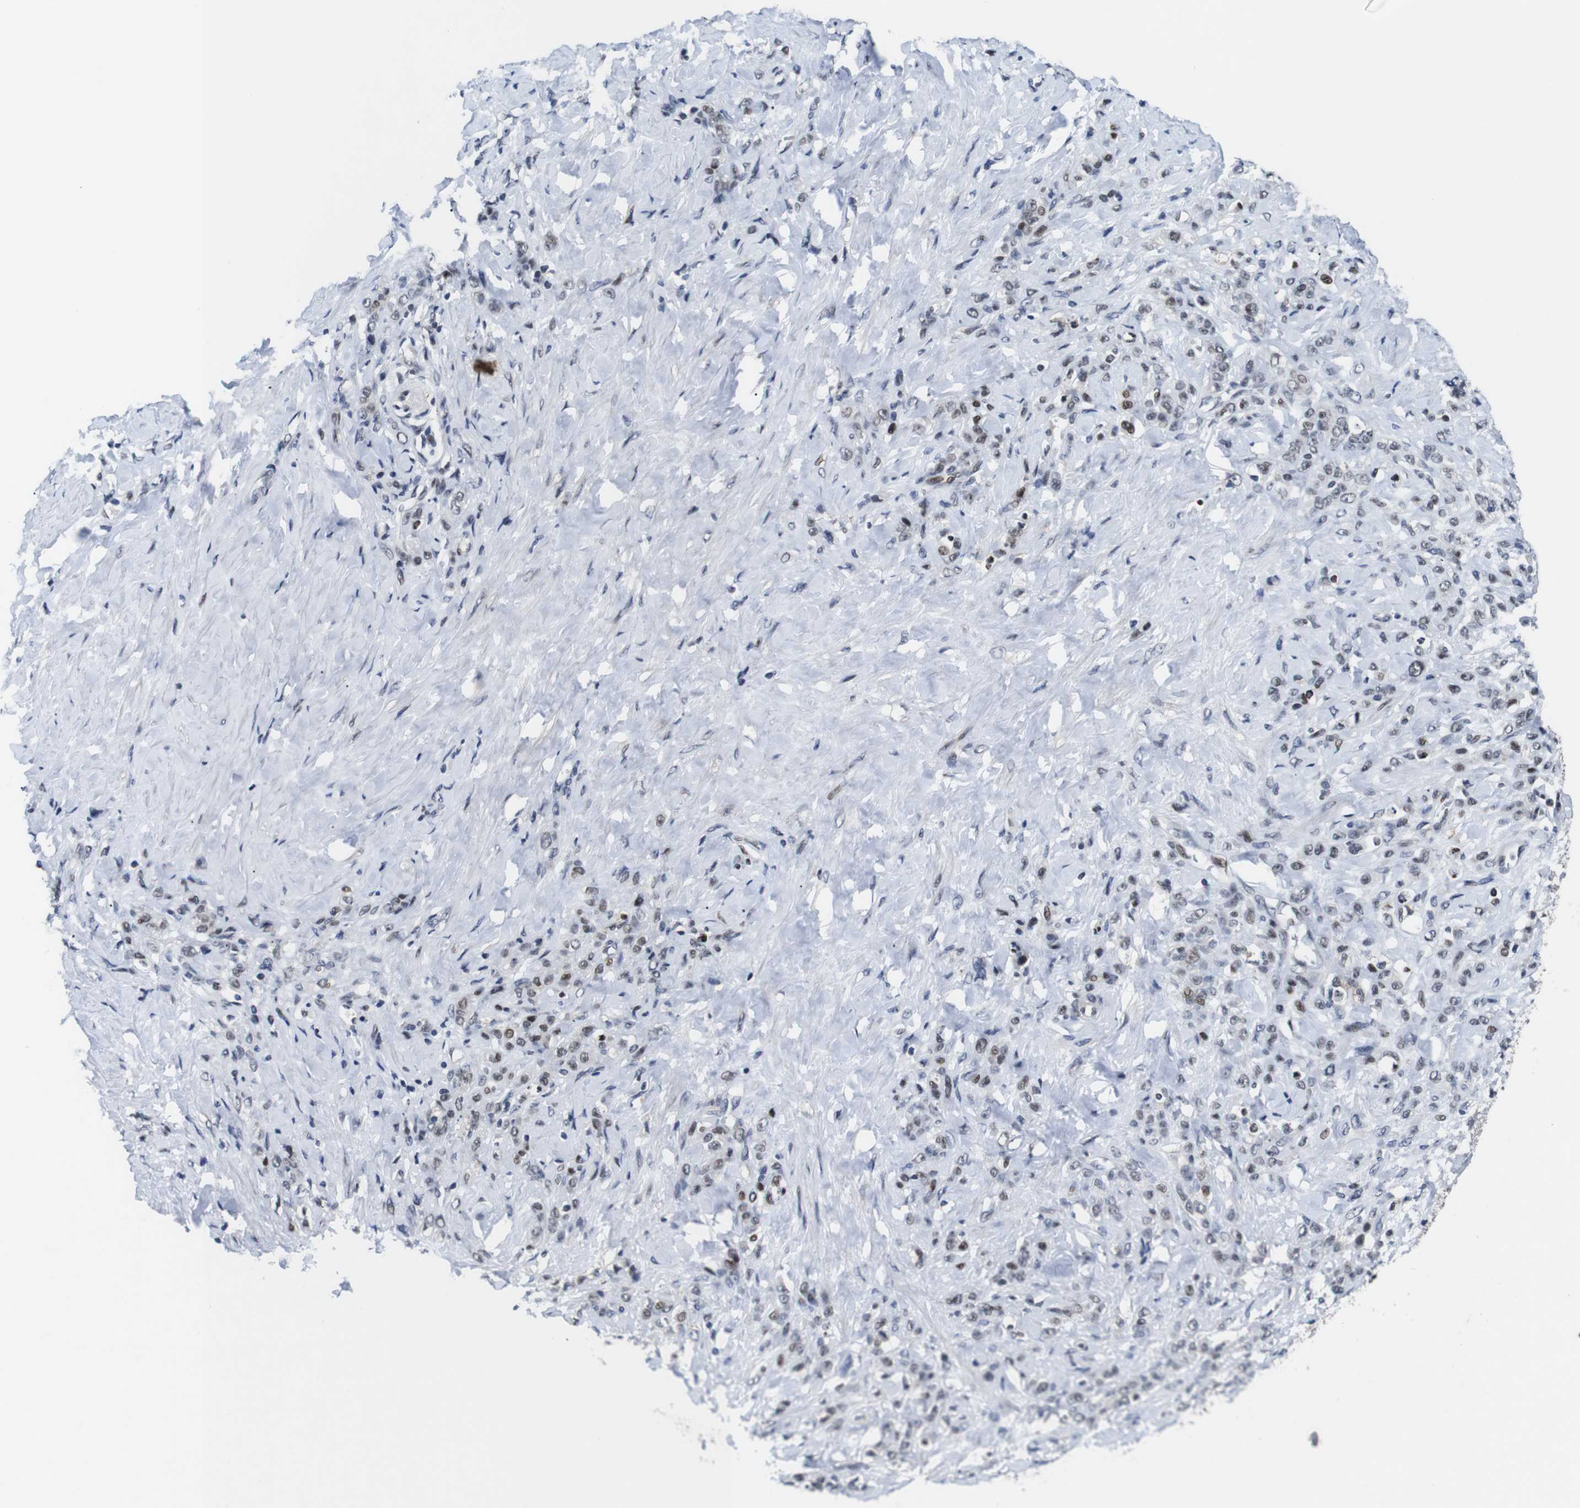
{"staining": {"intensity": "moderate", "quantity": "25%-75%", "location": "nuclear"}, "tissue": "stomach cancer", "cell_type": "Tumor cells", "image_type": "cancer", "snomed": [{"axis": "morphology", "description": "Adenocarcinoma, NOS"}, {"axis": "topography", "description": "Stomach"}], "caption": "Immunohistochemistry (DAB) staining of stomach adenocarcinoma exhibits moderate nuclear protein positivity in approximately 25%-75% of tumor cells.", "gene": "EIF4G1", "patient": {"sex": "male", "age": 82}}